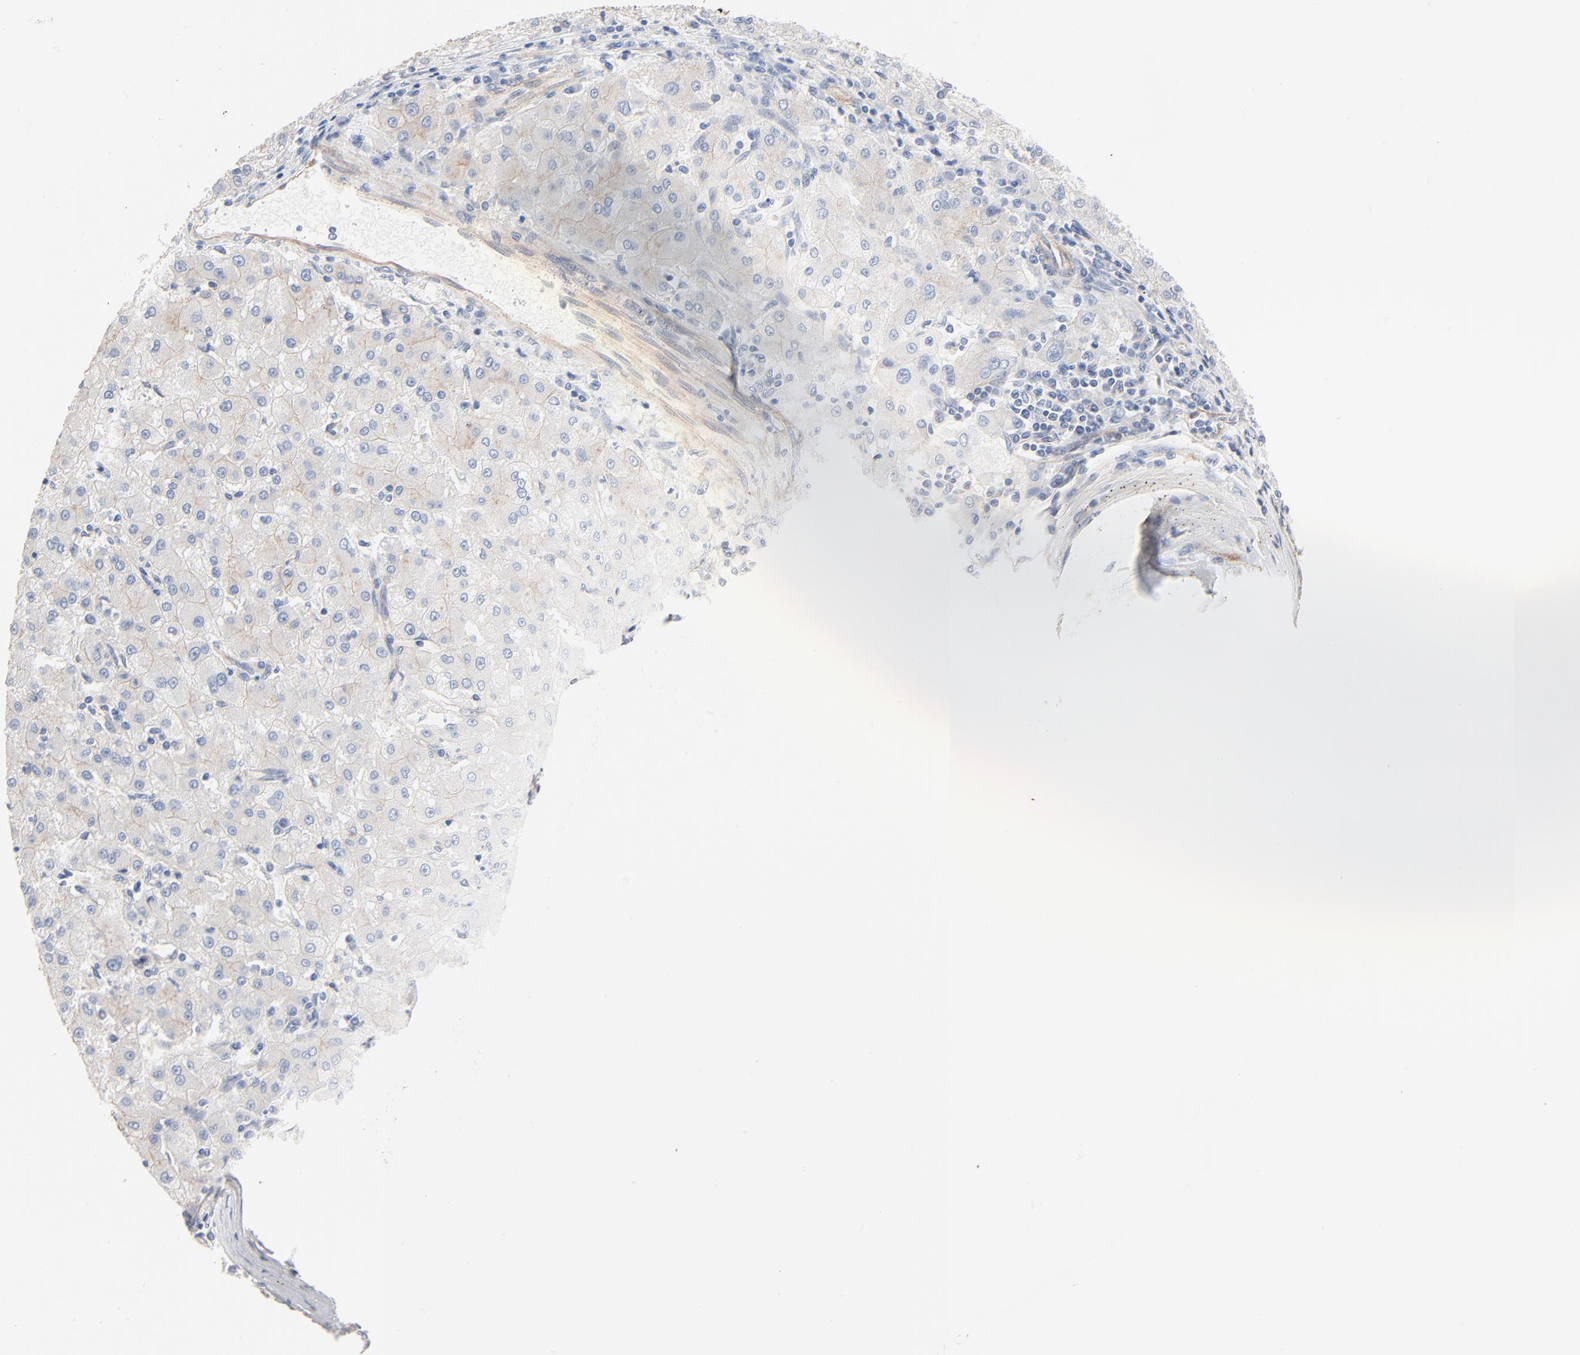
{"staining": {"intensity": "negative", "quantity": "none", "location": "none"}, "tissue": "liver cancer", "cell_type": "Tumor cells", "image_type": "cancer", "snomed": [{"axis": "morphology", "description": "Carcinoma, Hepatocellular, NOS"}, {"axis": "topography", "description": "Liver"}], "caption": "Immunohistochemical staining of human liver hepatocellular carcinoma displays no significant staining in tumor cells.", "gene": "ABCD4", "patient": {"sex": "male", "age": 72}}